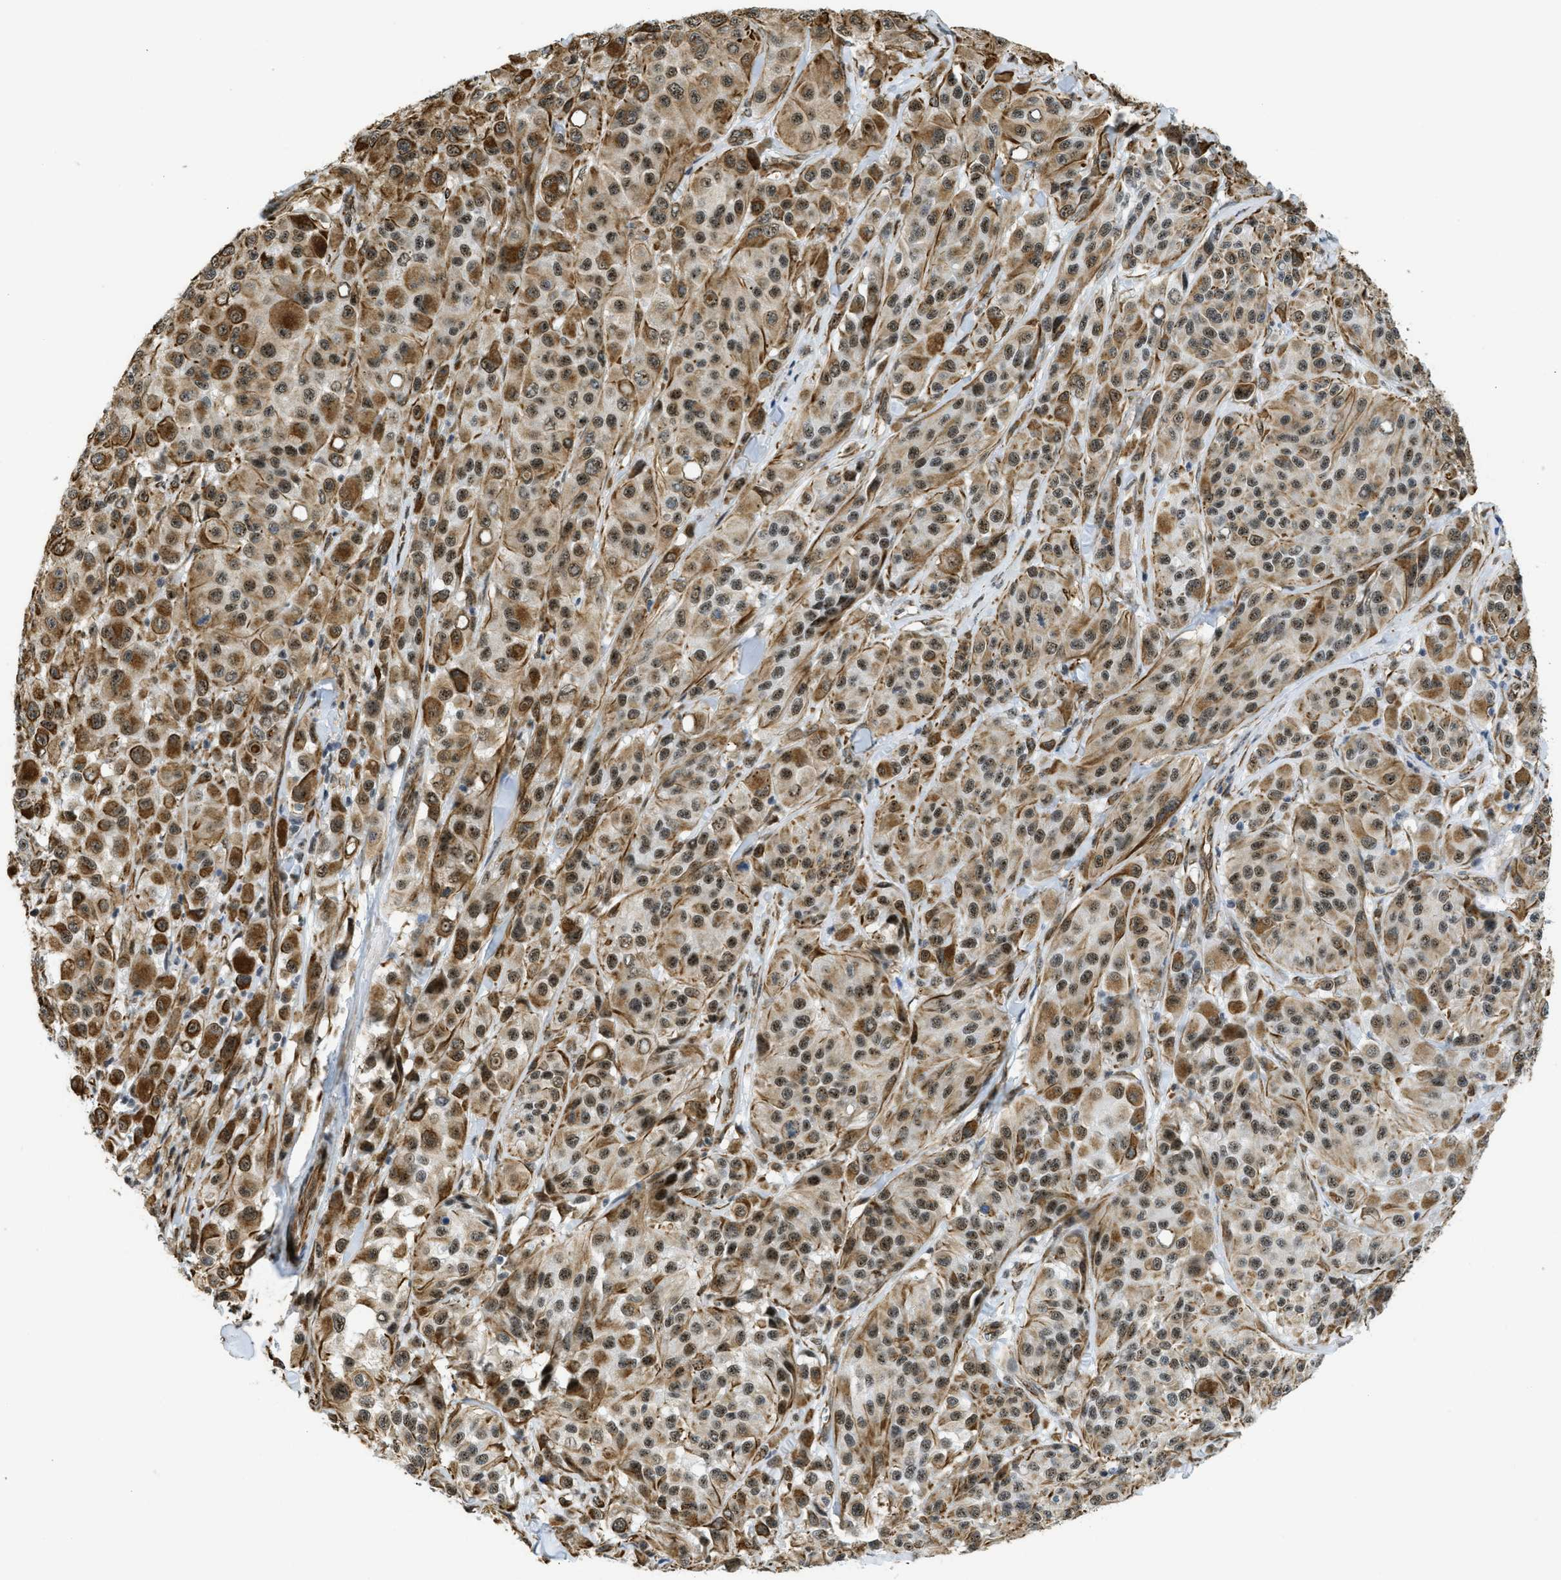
{"staining": {"intensity": "moderate", "quantity": ">75%", "location": "cytoplasmic/membranous,nuclear"}, "tissue": "melanoma", "cell_type": "Tumor cells", "image_type": "cancer", "snomed": [{"axis": "morphology", "description": "Malignant melanoma, NOS"}, {"axis": "topography", "description": "Skin"}], "caption": "Immunohistochemistry photomicrograph of neoplastic tissue: human melanoma stained using immunohistochemistry exhibits medium levels of moderate protein expression localized specifically in the cytoplasmic/membranous and nuclear of tumor cells, appearing as a cytoplasmic/membranous and nuclear brown color.", "gene": "LRRC8B", "patient": {"sex": "male", "age": 84}}